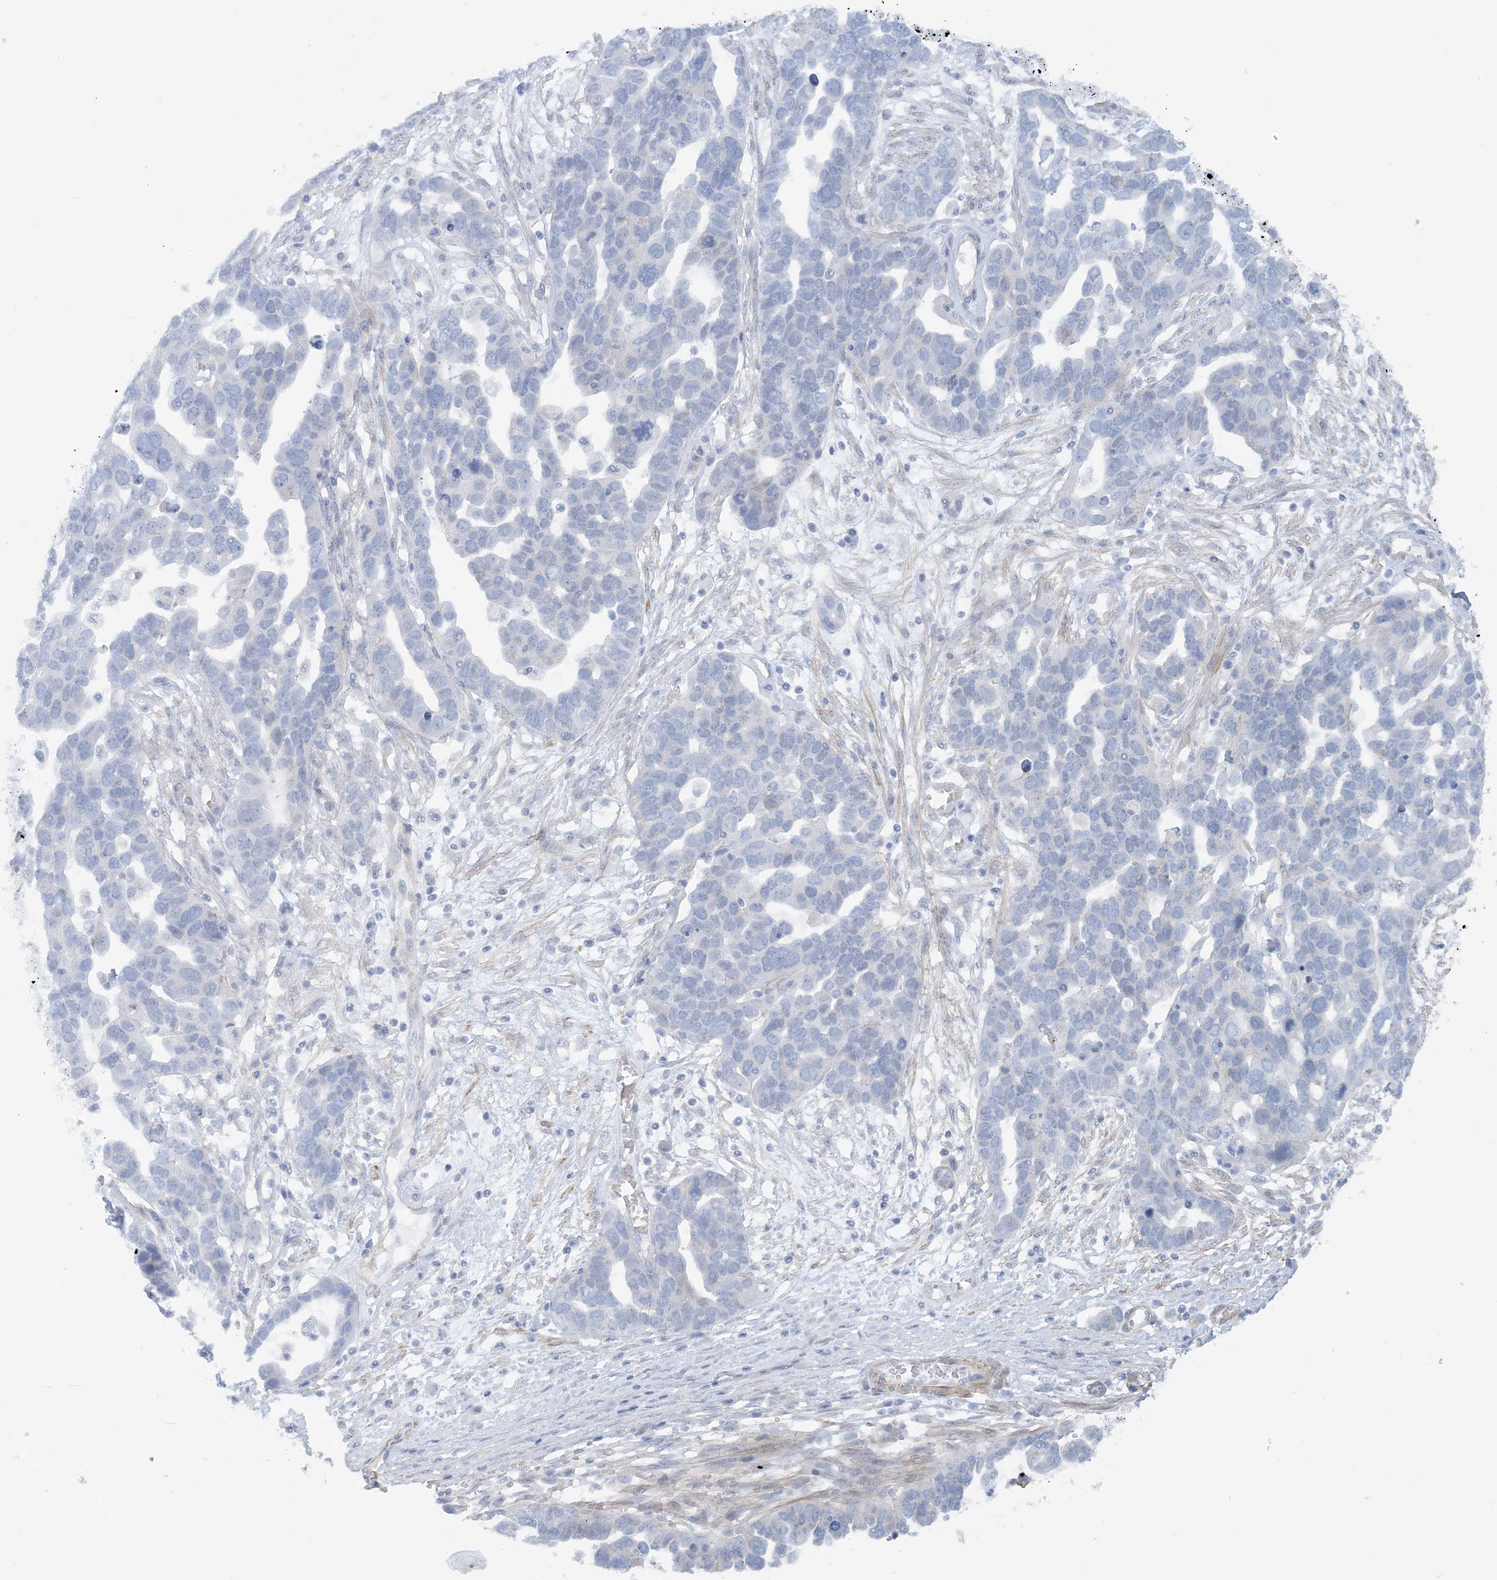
{"staining": {"intensity": "negative", "quantity": "none", "location": "none"}, "tissue": "ovarian cancer", "cell_type": "Tumor cells", "image_type": "cancer", "snomed": [{"axis": "morphology", "description": "Cystadenocarcinoma, serous, NOS"}, {"axis": "topography", "description": "Ovary"}], "caption": "This photomicrograph is of ovarian serous cystadenocarcinoma stained with immunohistochemistry to label a protein in brown with the nuclei are counter-stained blue. There is no expression in tumor cells.", "gene": "AGXT", "patient": {"sex": "female", "age": 54}}